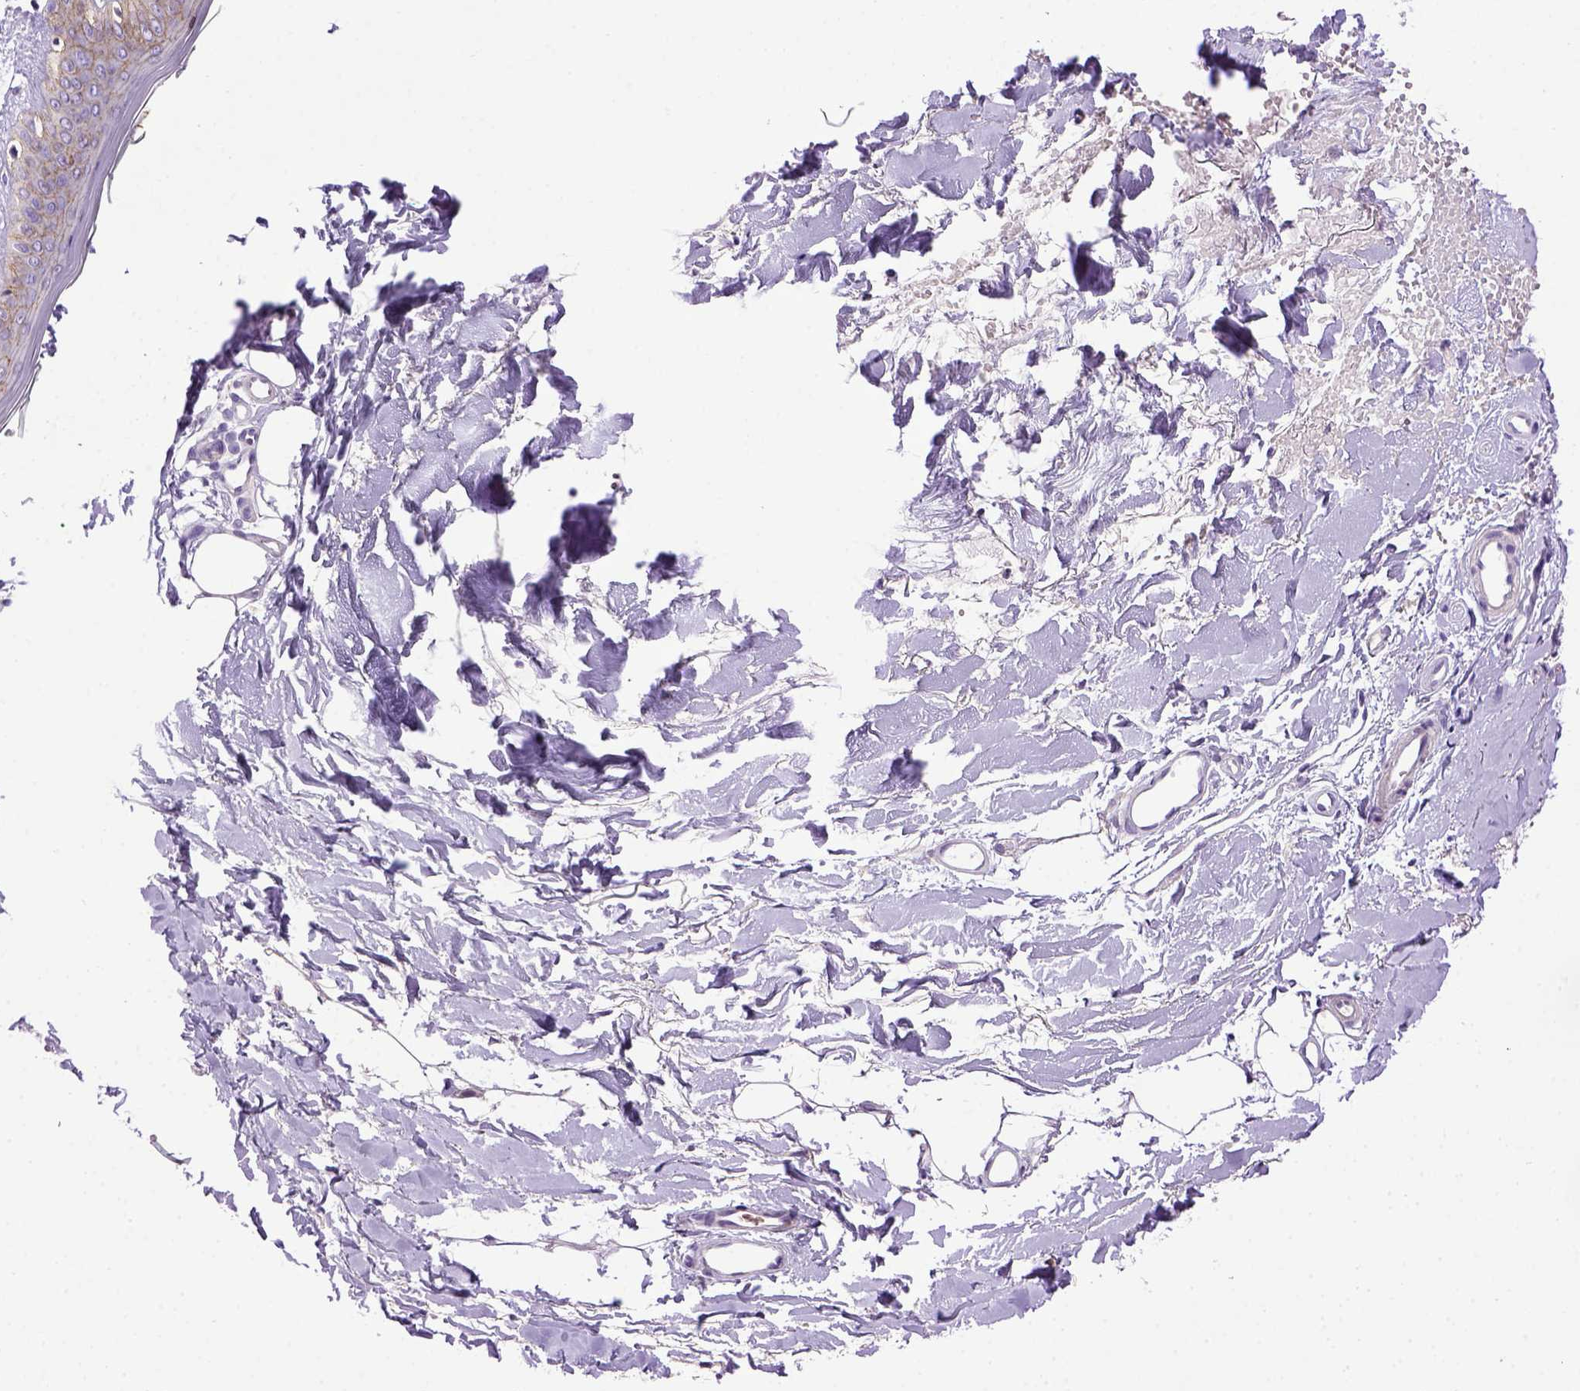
{"staining": {"intensity": "negative", "quantity": "none", "location": "none"}, "tissue": "skin", "cell_type": "Fibroblasts", "image_type": "normal", "snomed": [{"axis": "morphology", "description": "Normal tissue, NOS"}, {"axis": "topography", "description": "Skin"}], "caption": "Photomicrograph shows no protein positivity in fibroblasts of normal skin. (IHC, brightfield microscopy, high magnification).", "gene": "CDH1", "patient": {"sex": "female", "age": 34}}